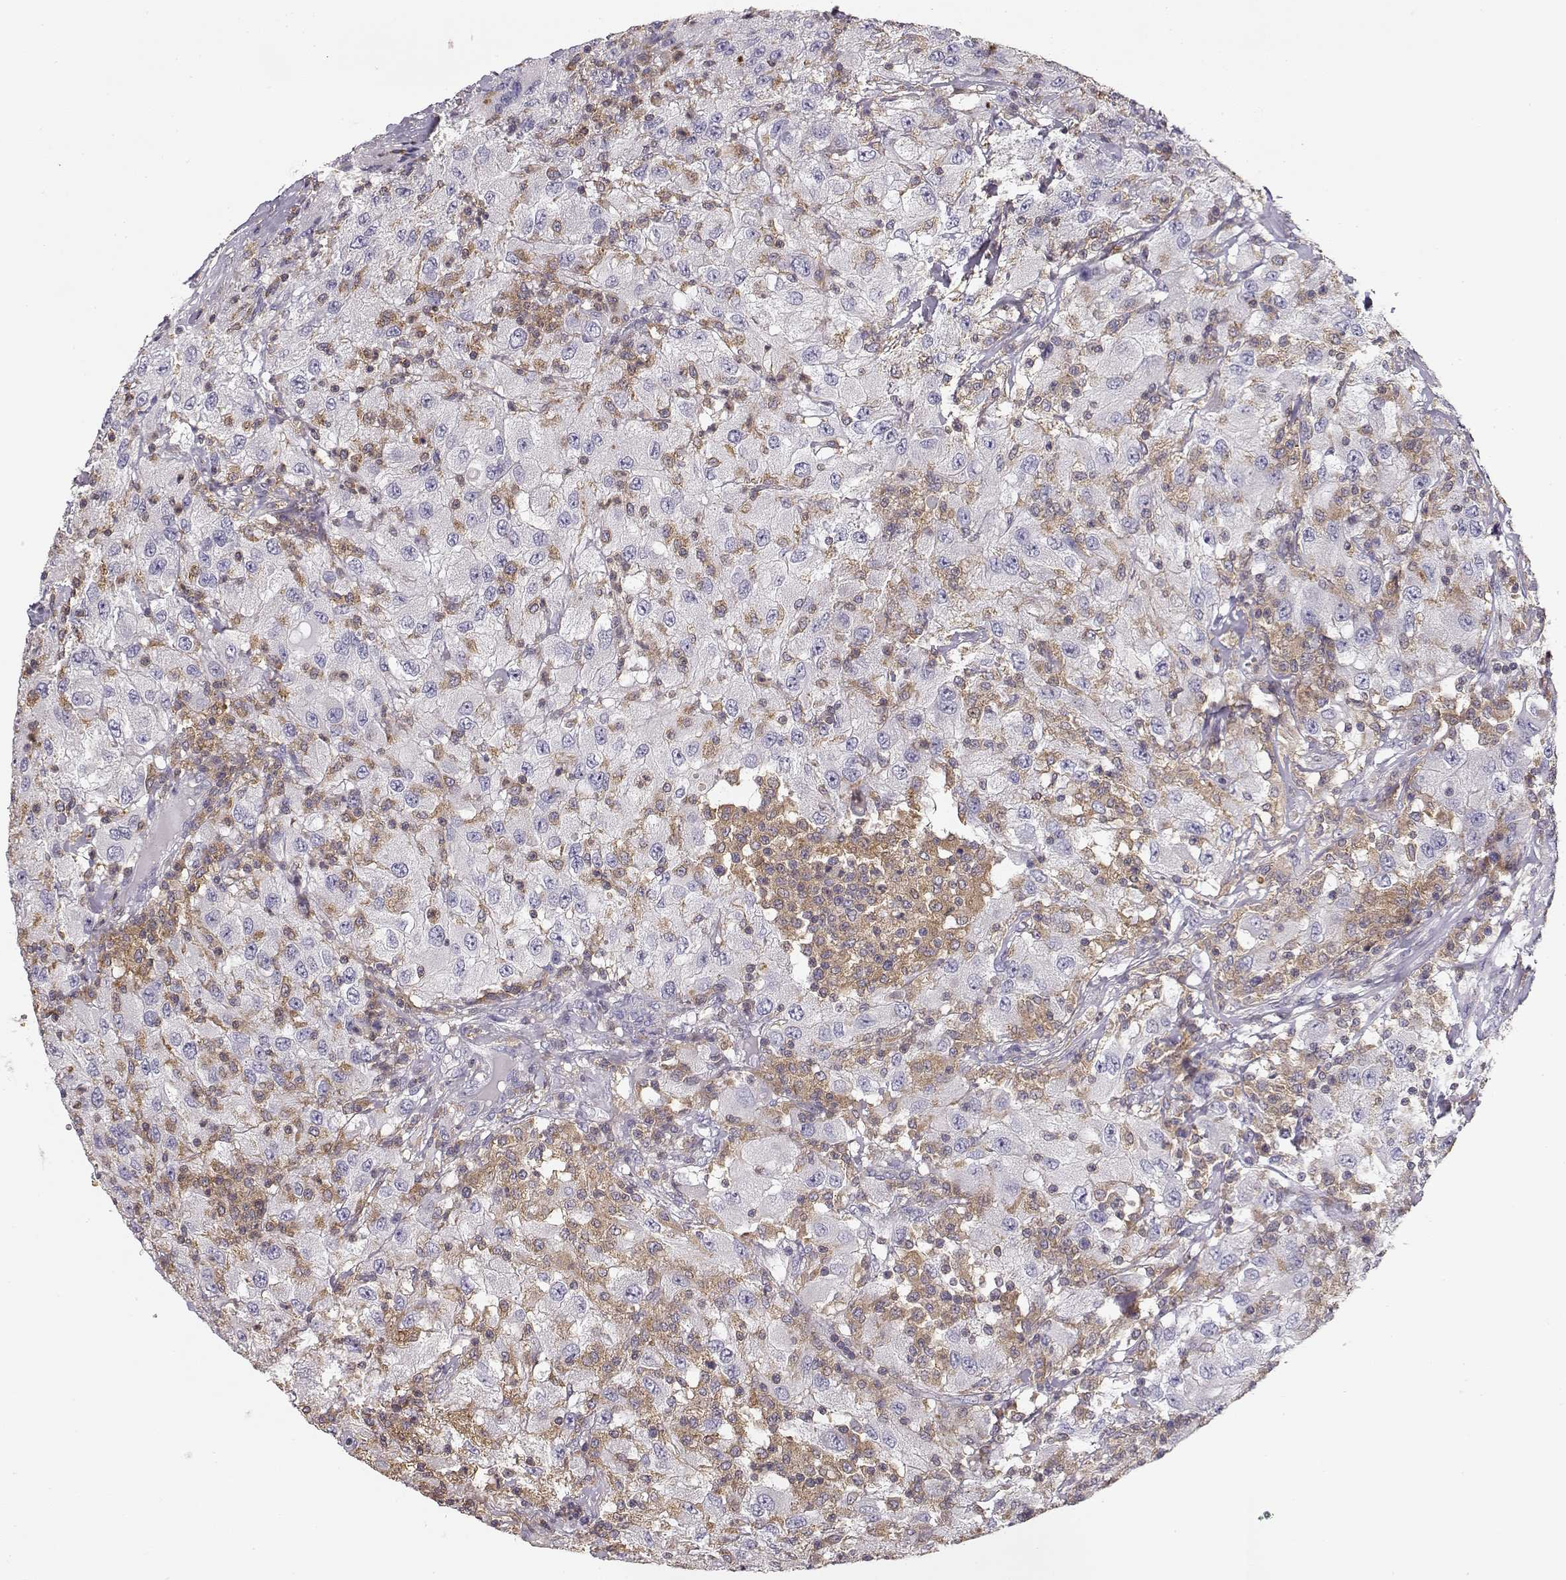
{"staining": {"intensity": "negative", "quantity": "none", "location": "none"}, "tissue": "renal cancer", "cell_type": "Tumor cells", "image_type": "cancer", "snomed": [{"axis": "morphology", "description": "Adenocarcinoma, NOS"}, {"axis": "topography", "description": "Kidney"}], "caption": "Tumor cells are negative for protein expression in human renal cancer.", "gene": "VAV1", "patient": {"sex": "female", "age": 67}}